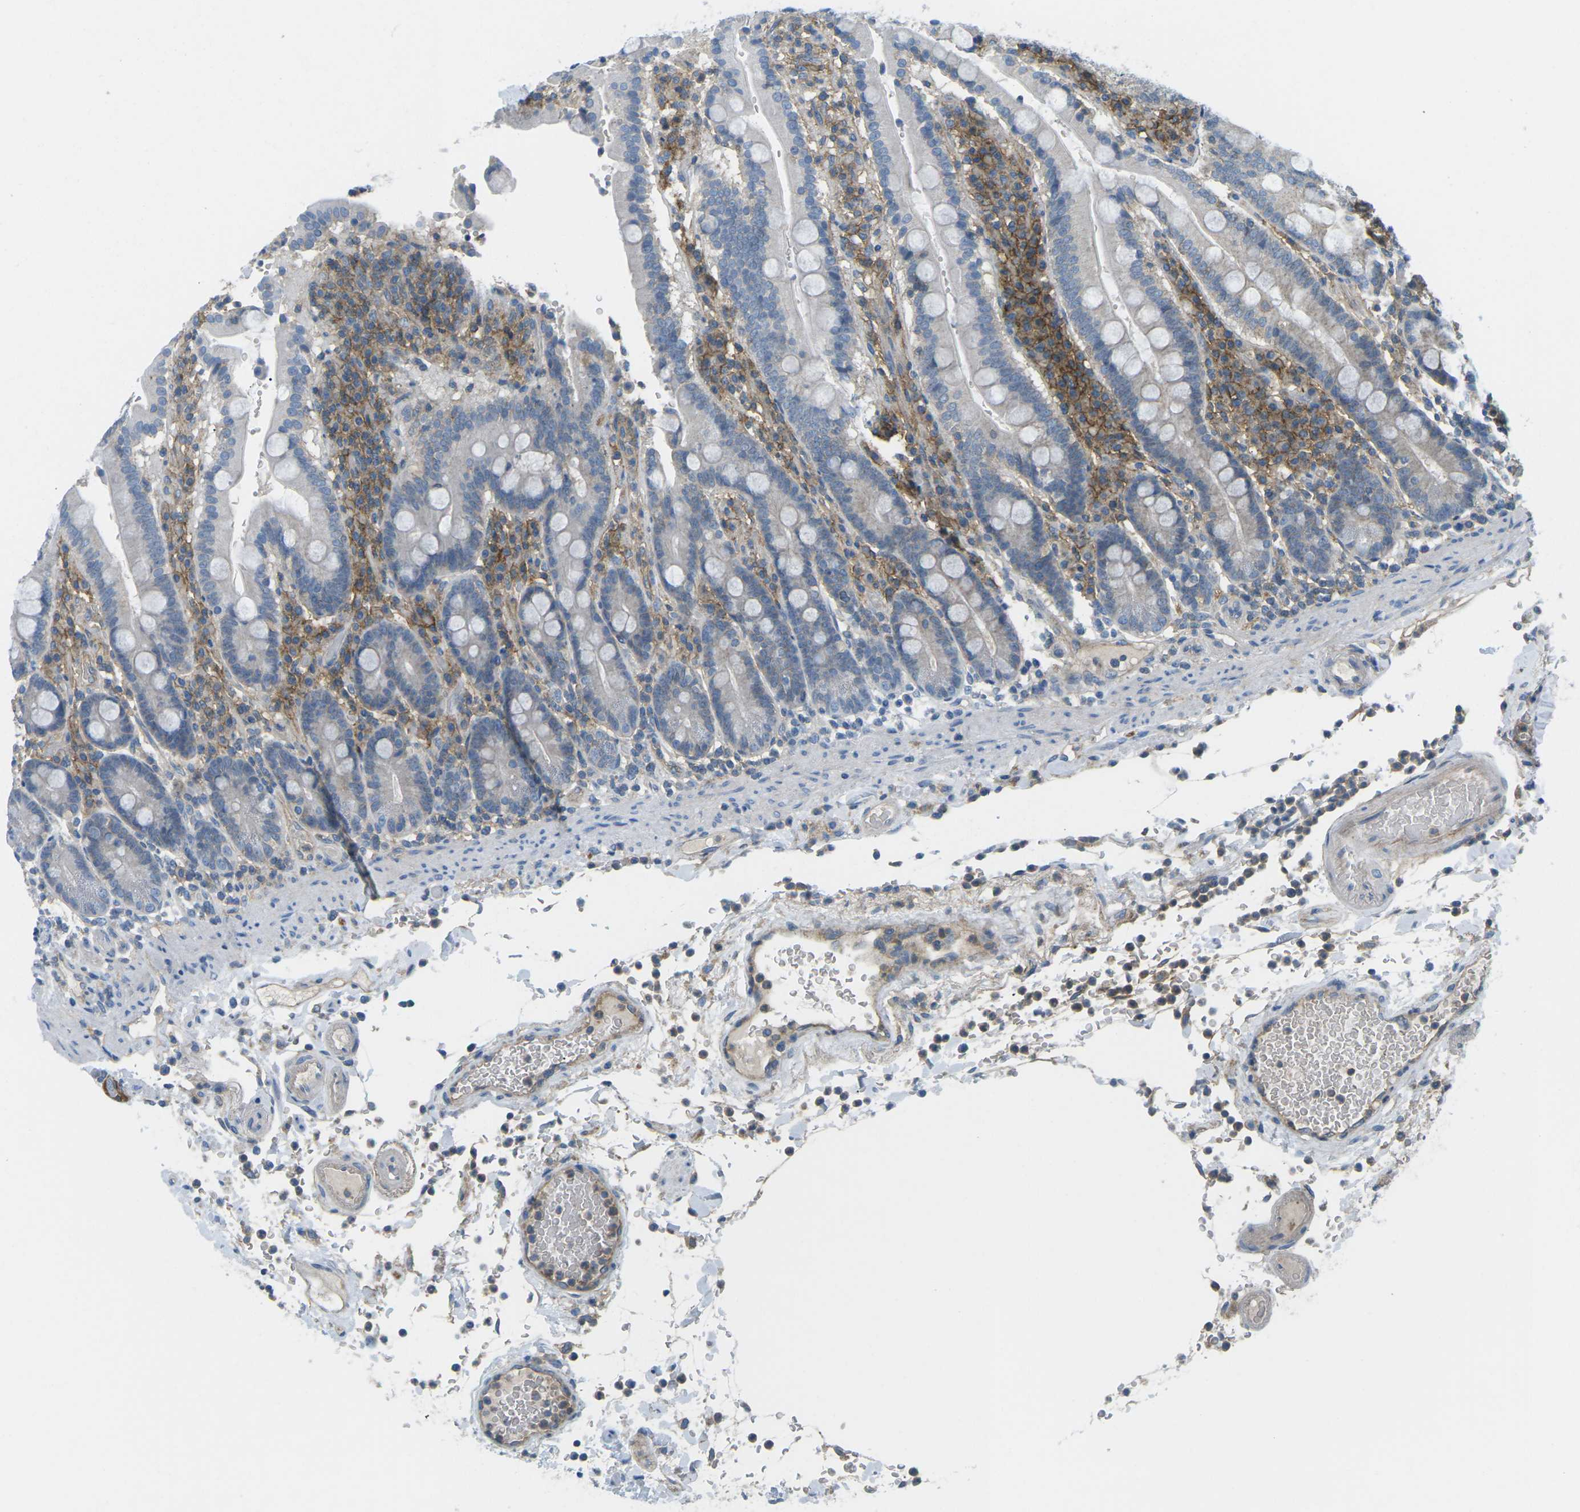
{"staining": {"intensity": "negative", "quantity": "none", "location": "none"}, "tissue": "duodenum", "cell_type": "Glandular cells", "image_type": "normal", "snomed": [{"axis": "morphology", "description": "Normal tissue, NOS"}, {"axis": "topography", "description": "Small intestine, NOS"}], "caption": "Normal duodenum was stained to show a protein in brown. There is no significant staining in glandular cells. (DAB immunohistochemistry visualized using brightfield microscopy, high magnification).", "gene": "CD47", "patient": {"sex": "female", "age": 71}}